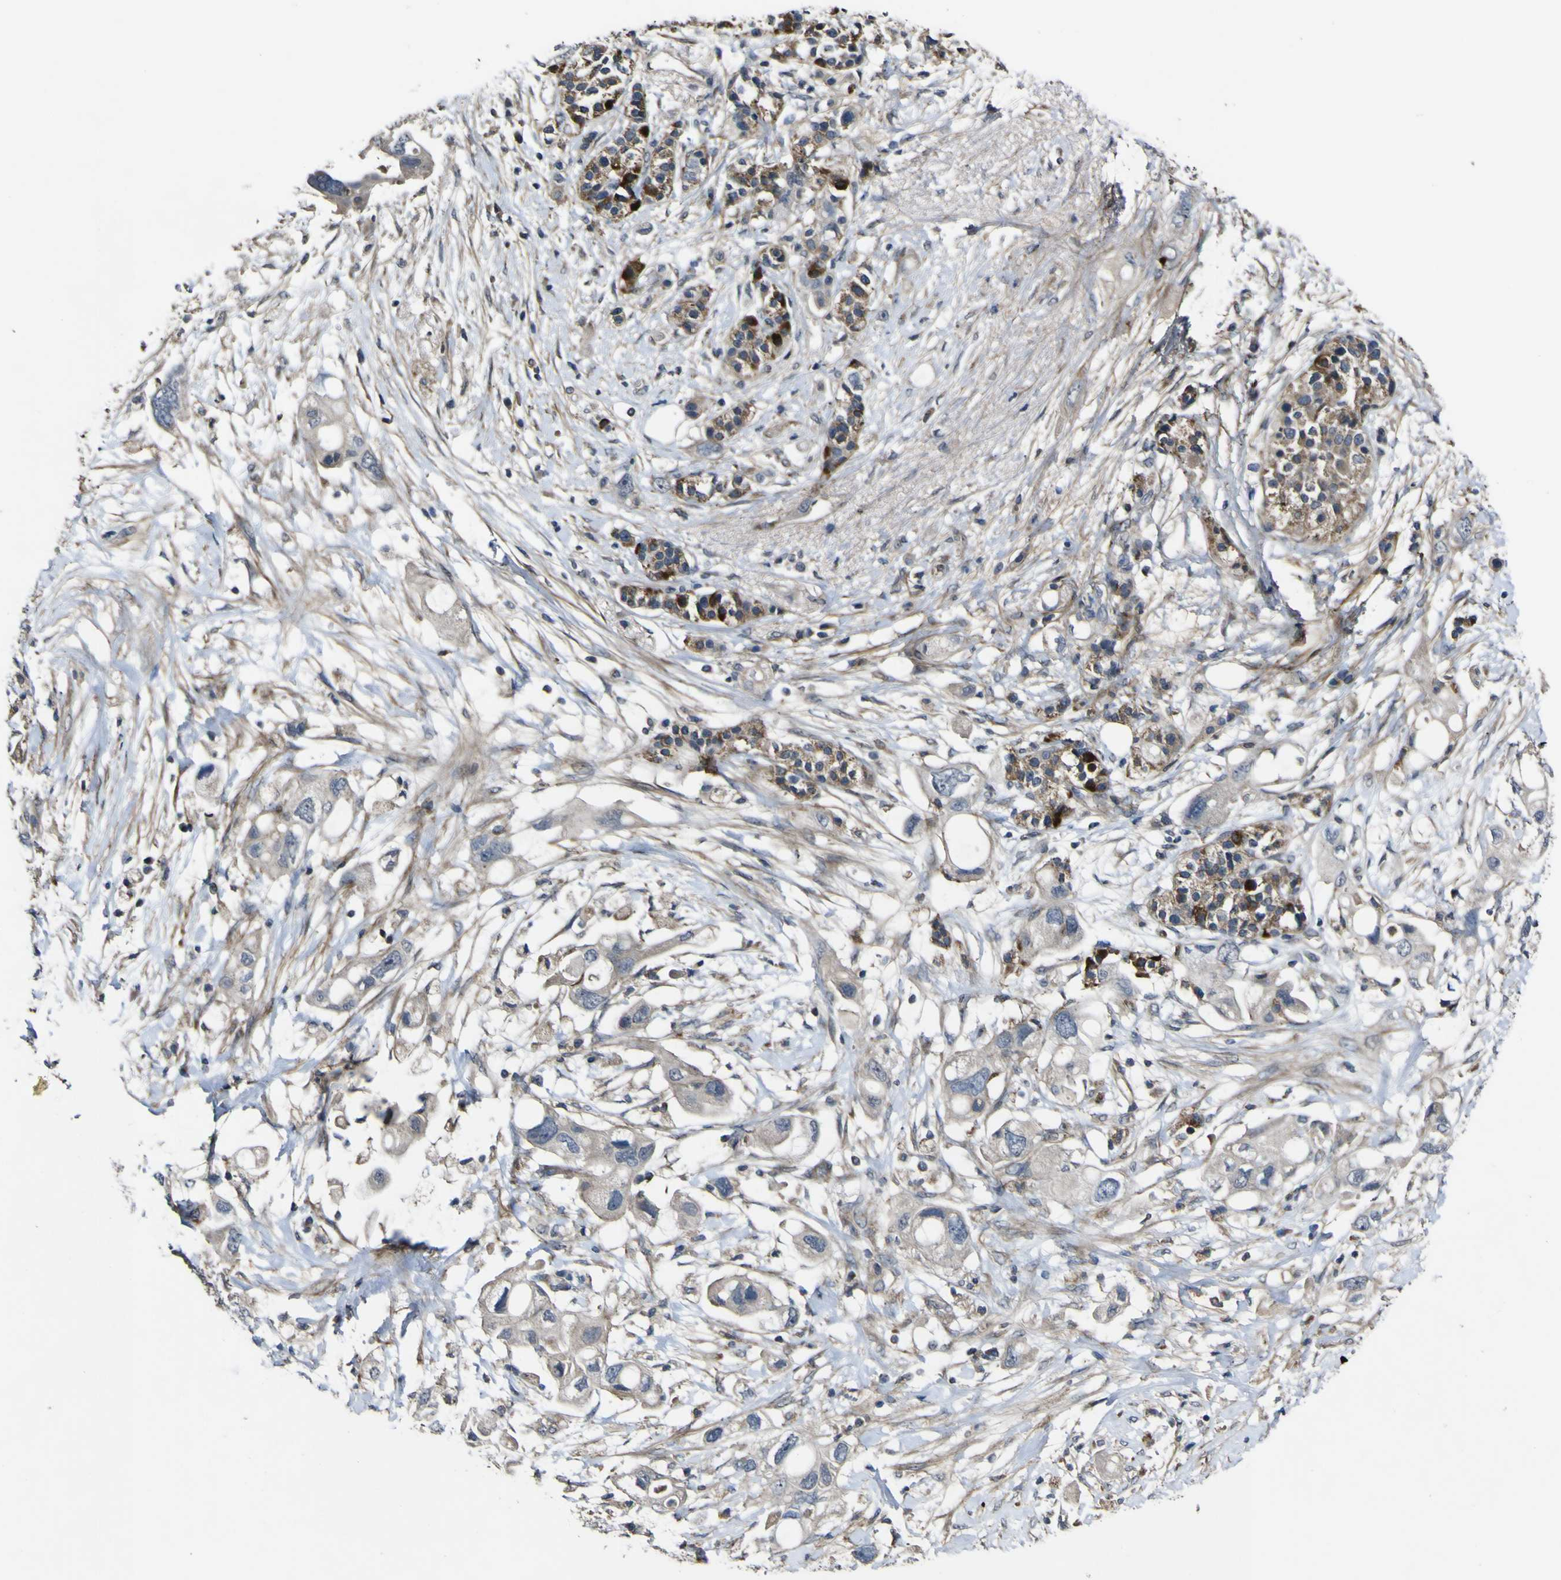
{"staining": {"intensity": "negative", "quantity": "none", "location": "none"}, "tissue": "pancreatic cancer", "cell_type": "Tumor cells", "image_type": "cancer", "snomed": [{"axis": "morphology", "description": "Adenocarcinoma, NOS"}, {"axis": "topography", "description": "Pancreas"}], "caption": "This image is of pancreatic cancer (adenocarcinoma) stained with IHC to label a protein in brown with the nuclei are counter-stained blue. There is no expression in tumor cells.", "gene": "GPLD1", "patient": {"sex": "female", "age": 56}}